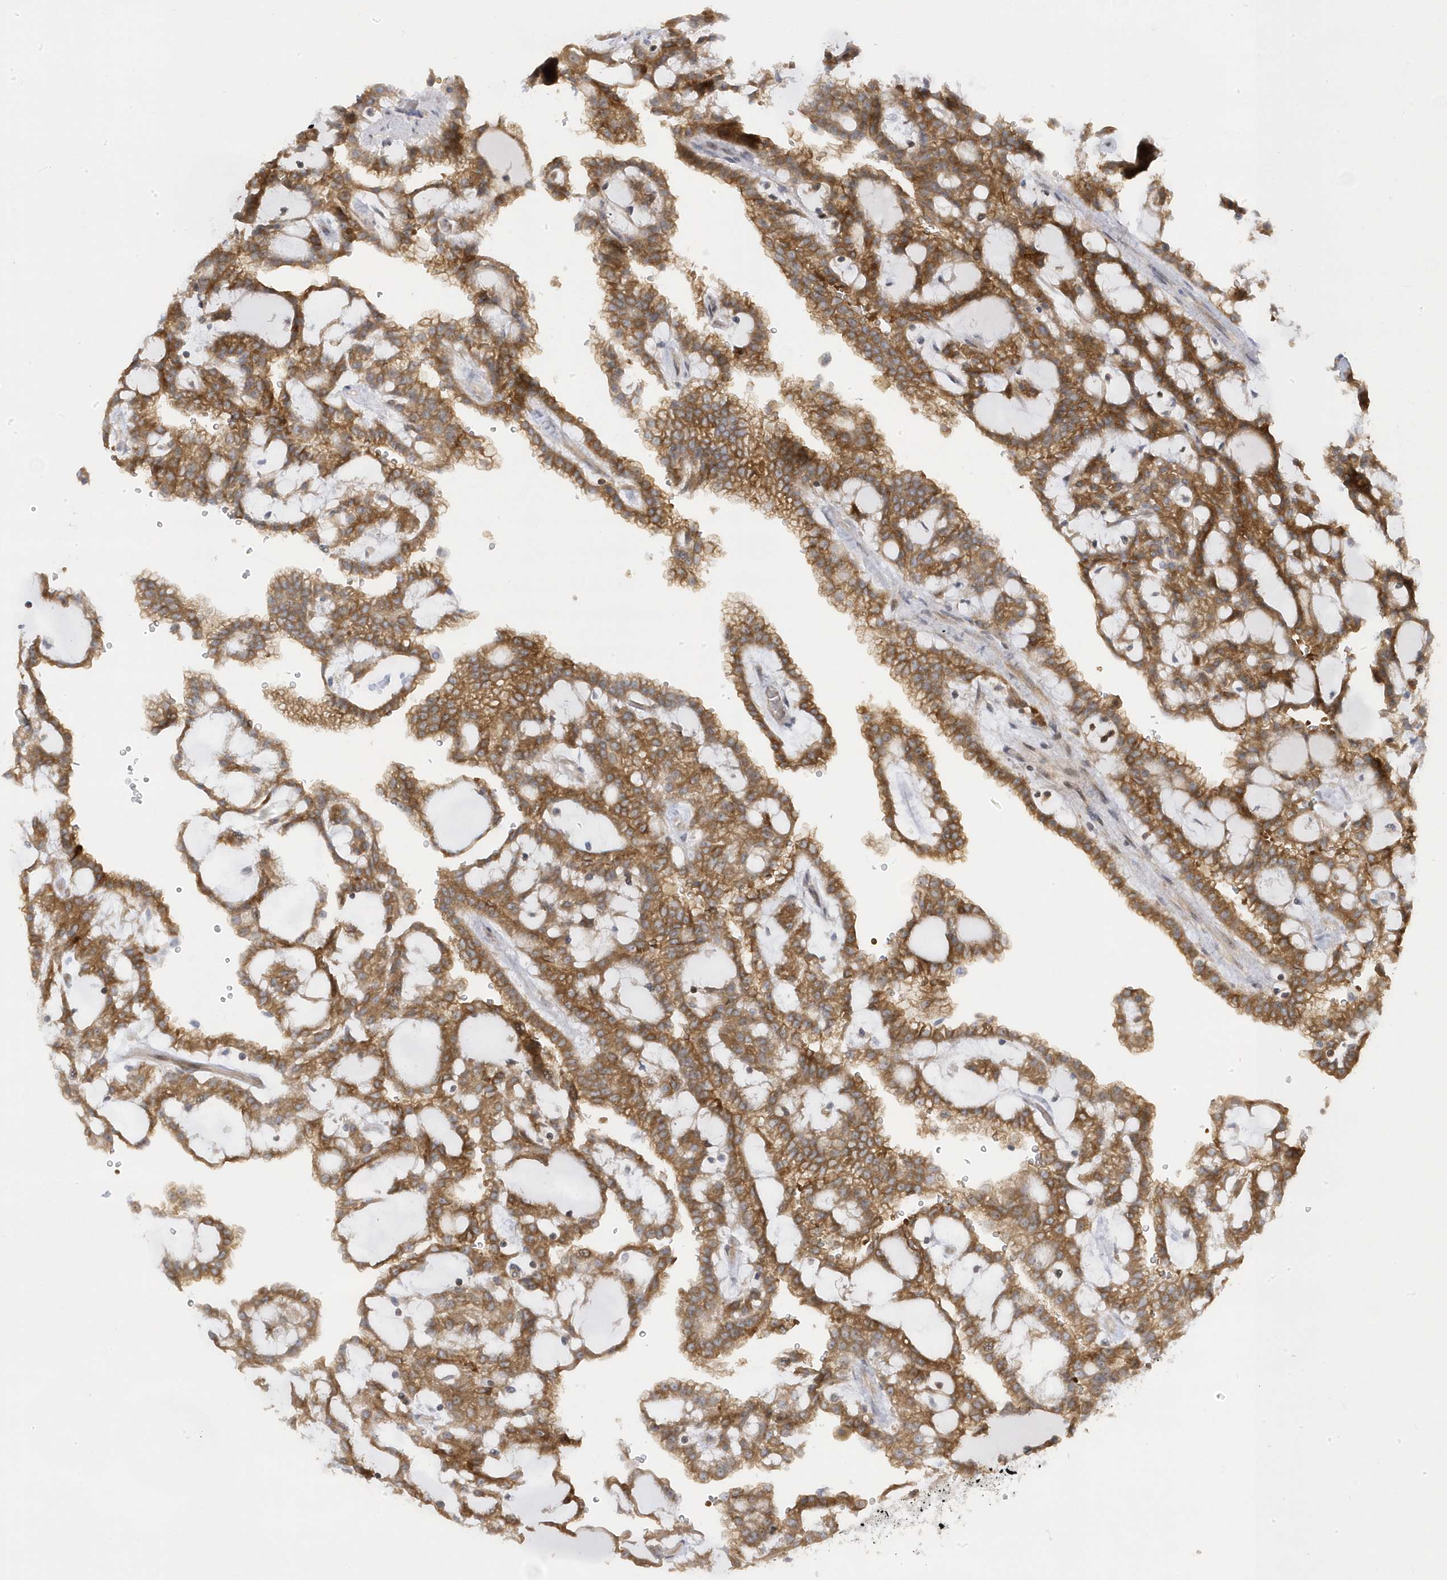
{"staining": {"intensity": "moderate", "quantity": ">75%", "location": "cytoplasmic/membranous"}, "tissue": "renal cancer", "cell_type": "Tumor cells", "image_type": "cancer", "snomed": [{"axis": "morphology", "description": "Adenocarcinoma, NOS"}, {"axis": "topography", "description": "Kidney"}], "caption": "Immunohistochemistry of renal cancer demonstrates medium levels of moderate cytoplasmic/membranous positivity in about >75% of tumor cells.", "gene": "MAP7D3", "patient": {"sex": "male", "age": 63}}